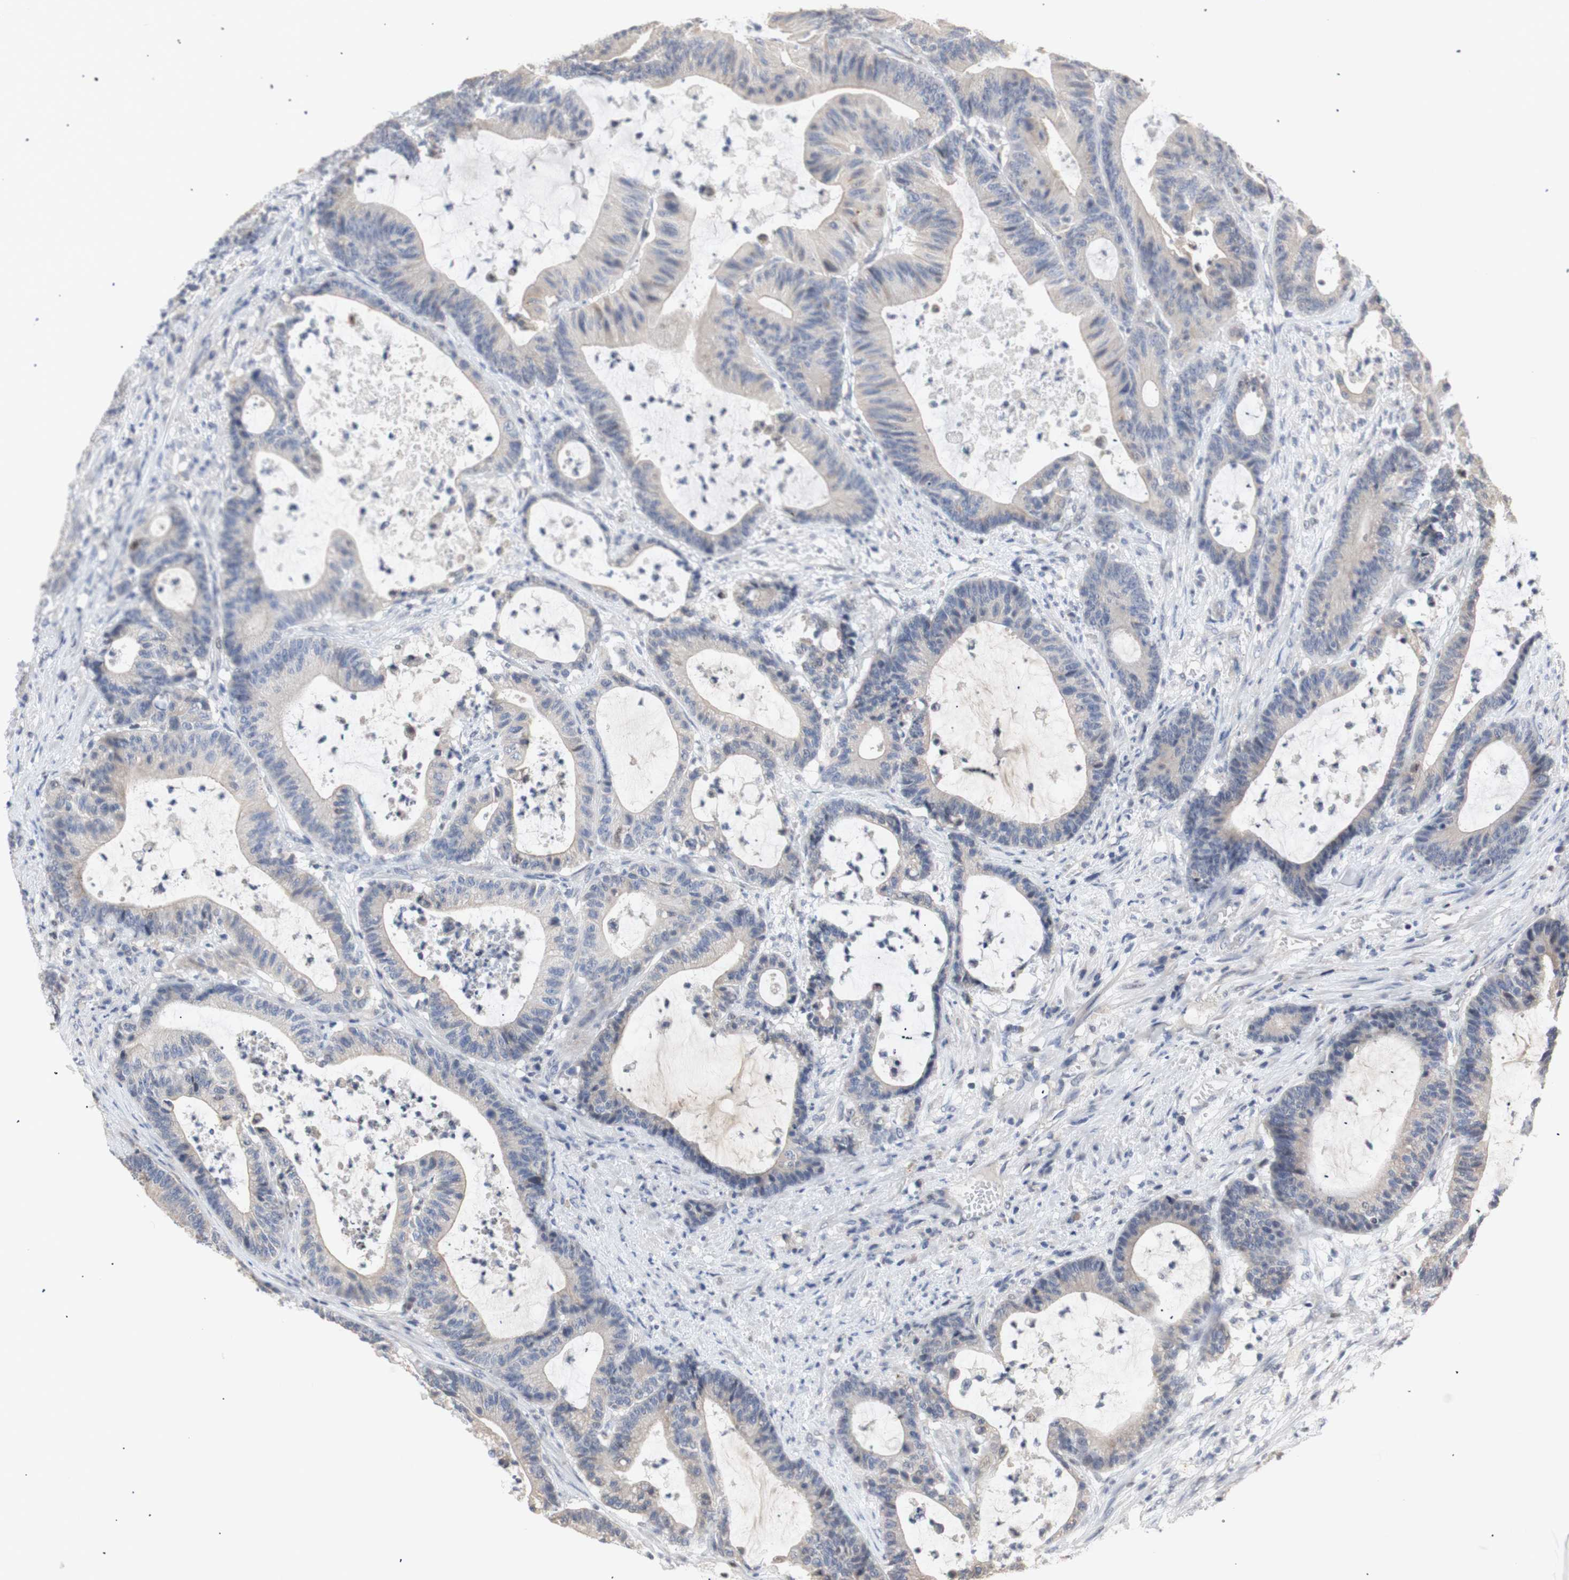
{"staining": {"intensity": "weak", "quantity": "<25%", "location": "cytoplasmic/membranous"}, "tissue": "colorectal cancer", "cell_type": "Tumor cells", "image_type": "cancer", "snomed": [{"axis": "morphology", "description": "Adenocarcinoma, NOS"}, {"axis": "topography", "description": "Colon"}], "caption": "An immunohistochemistry (IHC) photomicrograph of colorectal cancer is shown. There is no staining in tumor cells of colorectal cancer. (DAB immunohistochemistry visualized using brightfield microscopy, high magnification).", "gene": "FOSB", "patient": {"sex": "female", "age": 84}}